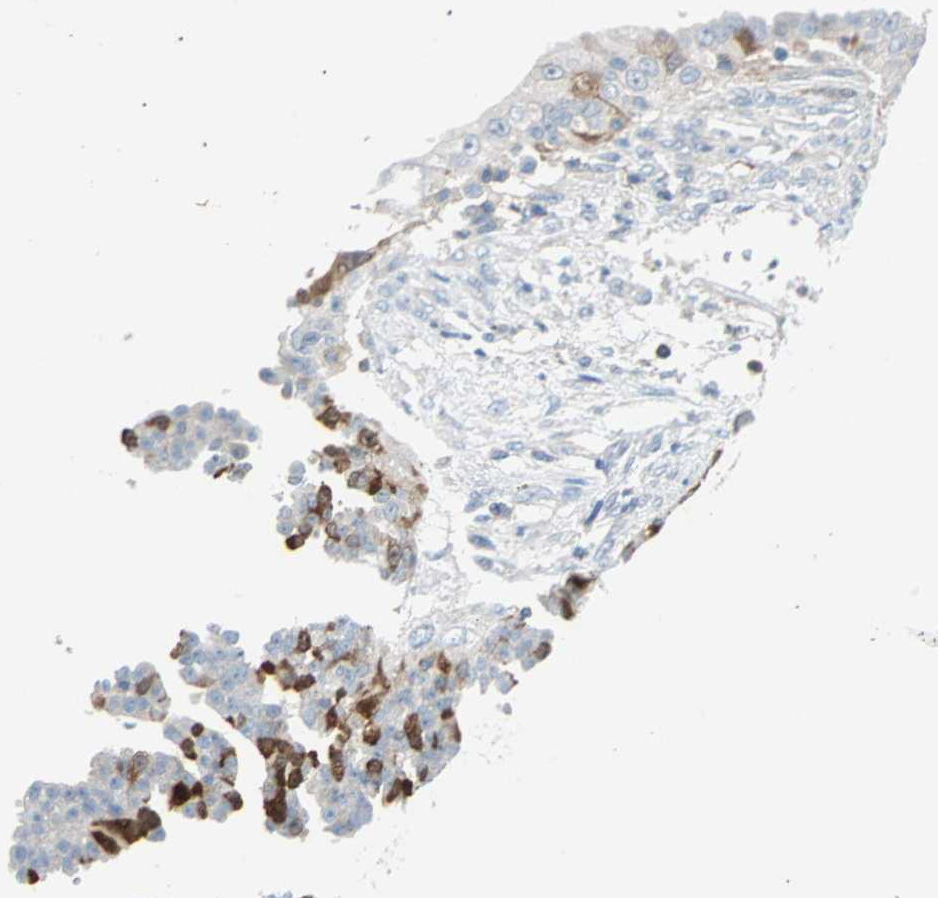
{"staining": {"intensity": "moderate", "quantity": "<25%", "location": "cytoplasmic/membranous,nuclear"}, "tissue": "ovarian cancer", "cell_type": "Tumor cells", "image_type": "cancer", "snomed": [{"axis": "morphology", "description": "Cystadenocarcinoma, serous, NOS"}, {"axis": "topography", "description": "Ovary"}], "caption": "This histopathology image exhibits ovarian cancer stained with immunohistochemistry to label a protein in brown. The cytoplasmic/membranous and nuclear of tumor cells show moderate positivity for the protein. Nuclei are counter-stained blue.", "gene": "PTTG1", "patient": {"sex": "female", "age": 58}}